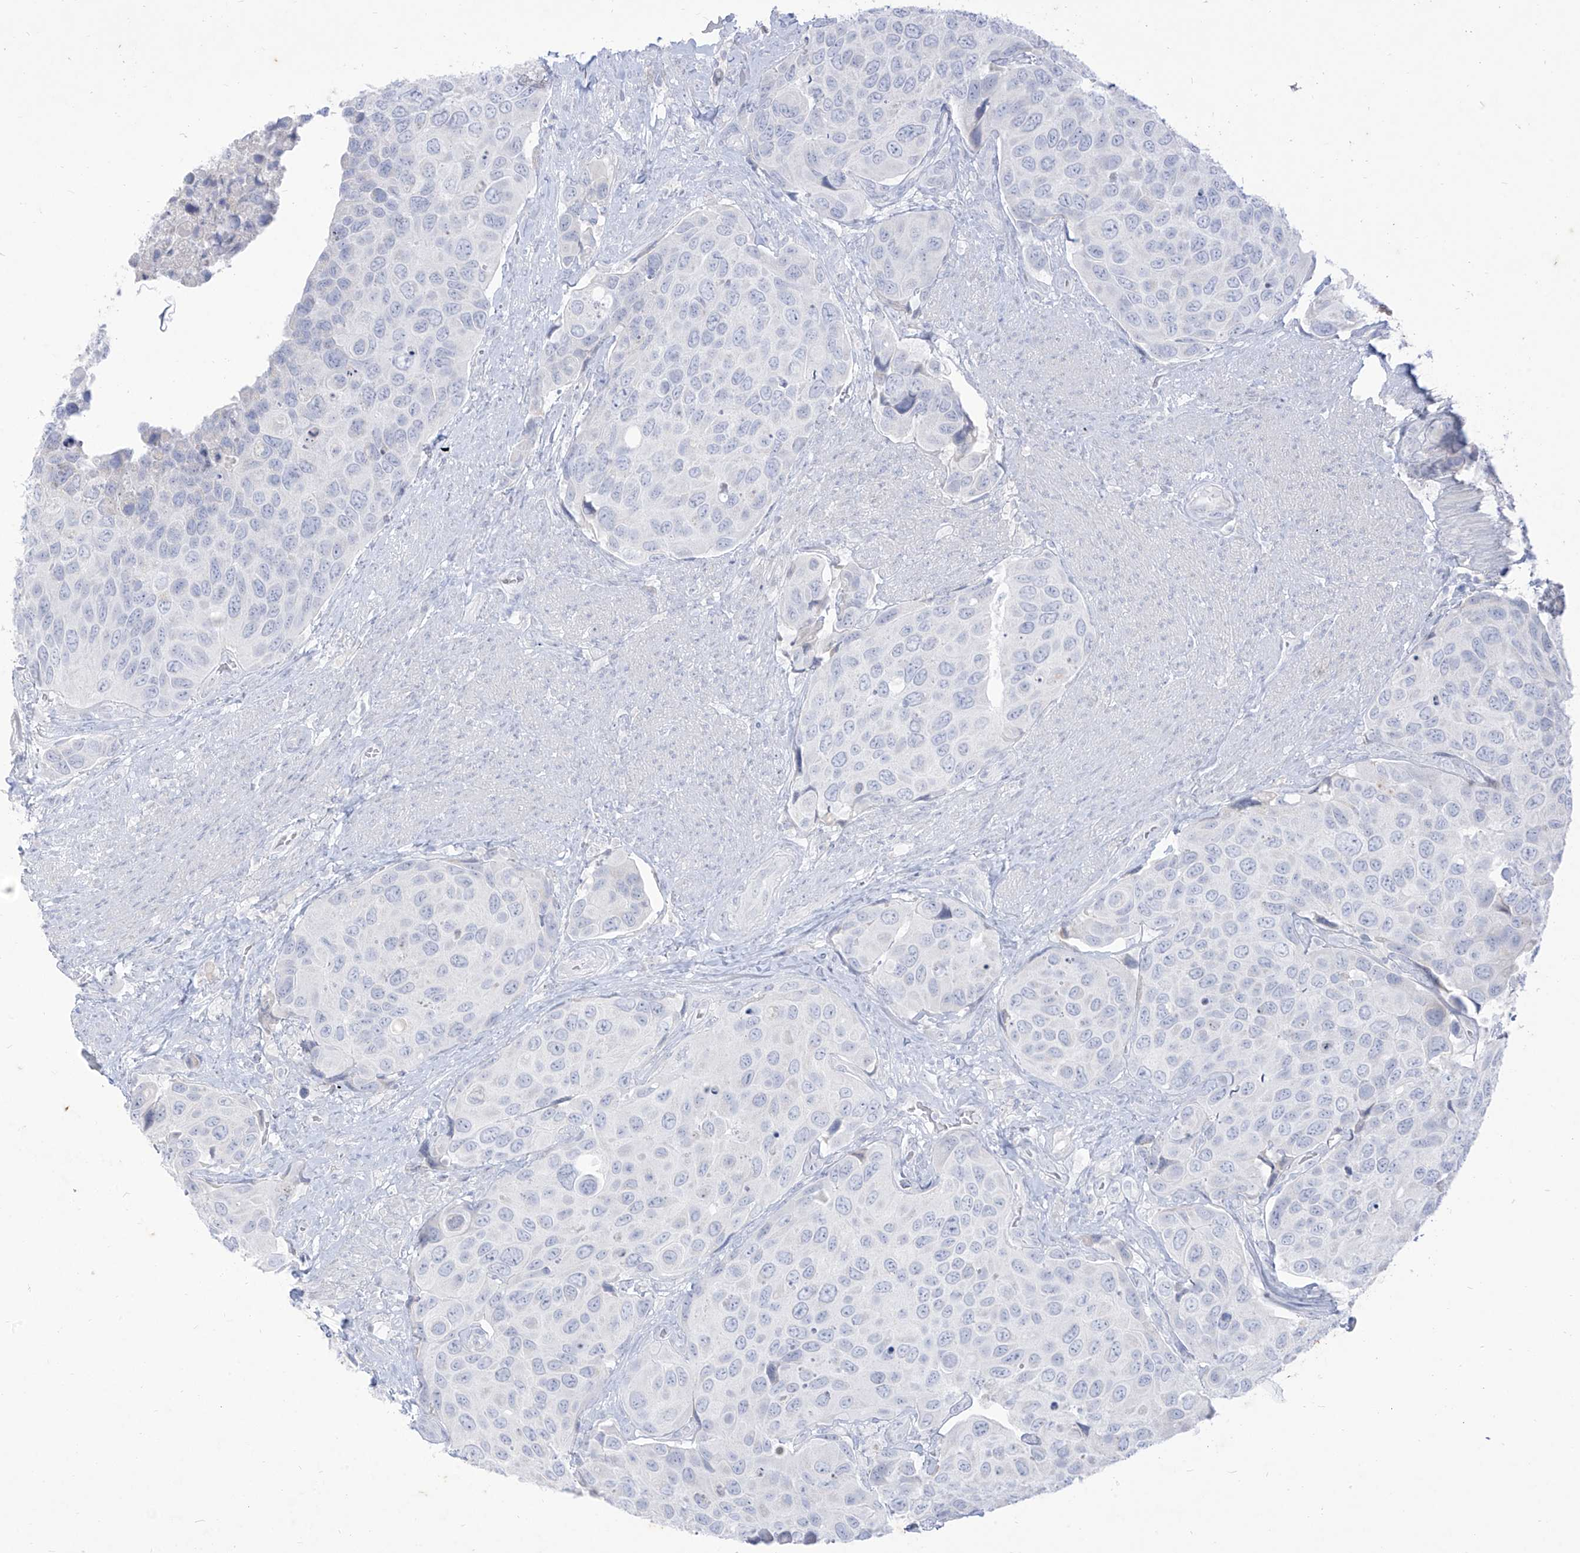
{"staining": {"intensity": "negative", "quantity": "none", "location": "none"}, "tissue": "urothelial cancer", "cell_type": "Tumor cells", "image_type": "cancer", "snomed": [{"axis": "morphology", "description": "Urothelial carcinoma, High grade"}, {"axis": "topography", "description": "Urinary bladder"}], "caption": "Immunohistochemical staining of human urothelial cancer demonstrates no significant positivity in tumor cells.", "gene": "TGM4", "patient": {"sex": "male", "age": 74}}